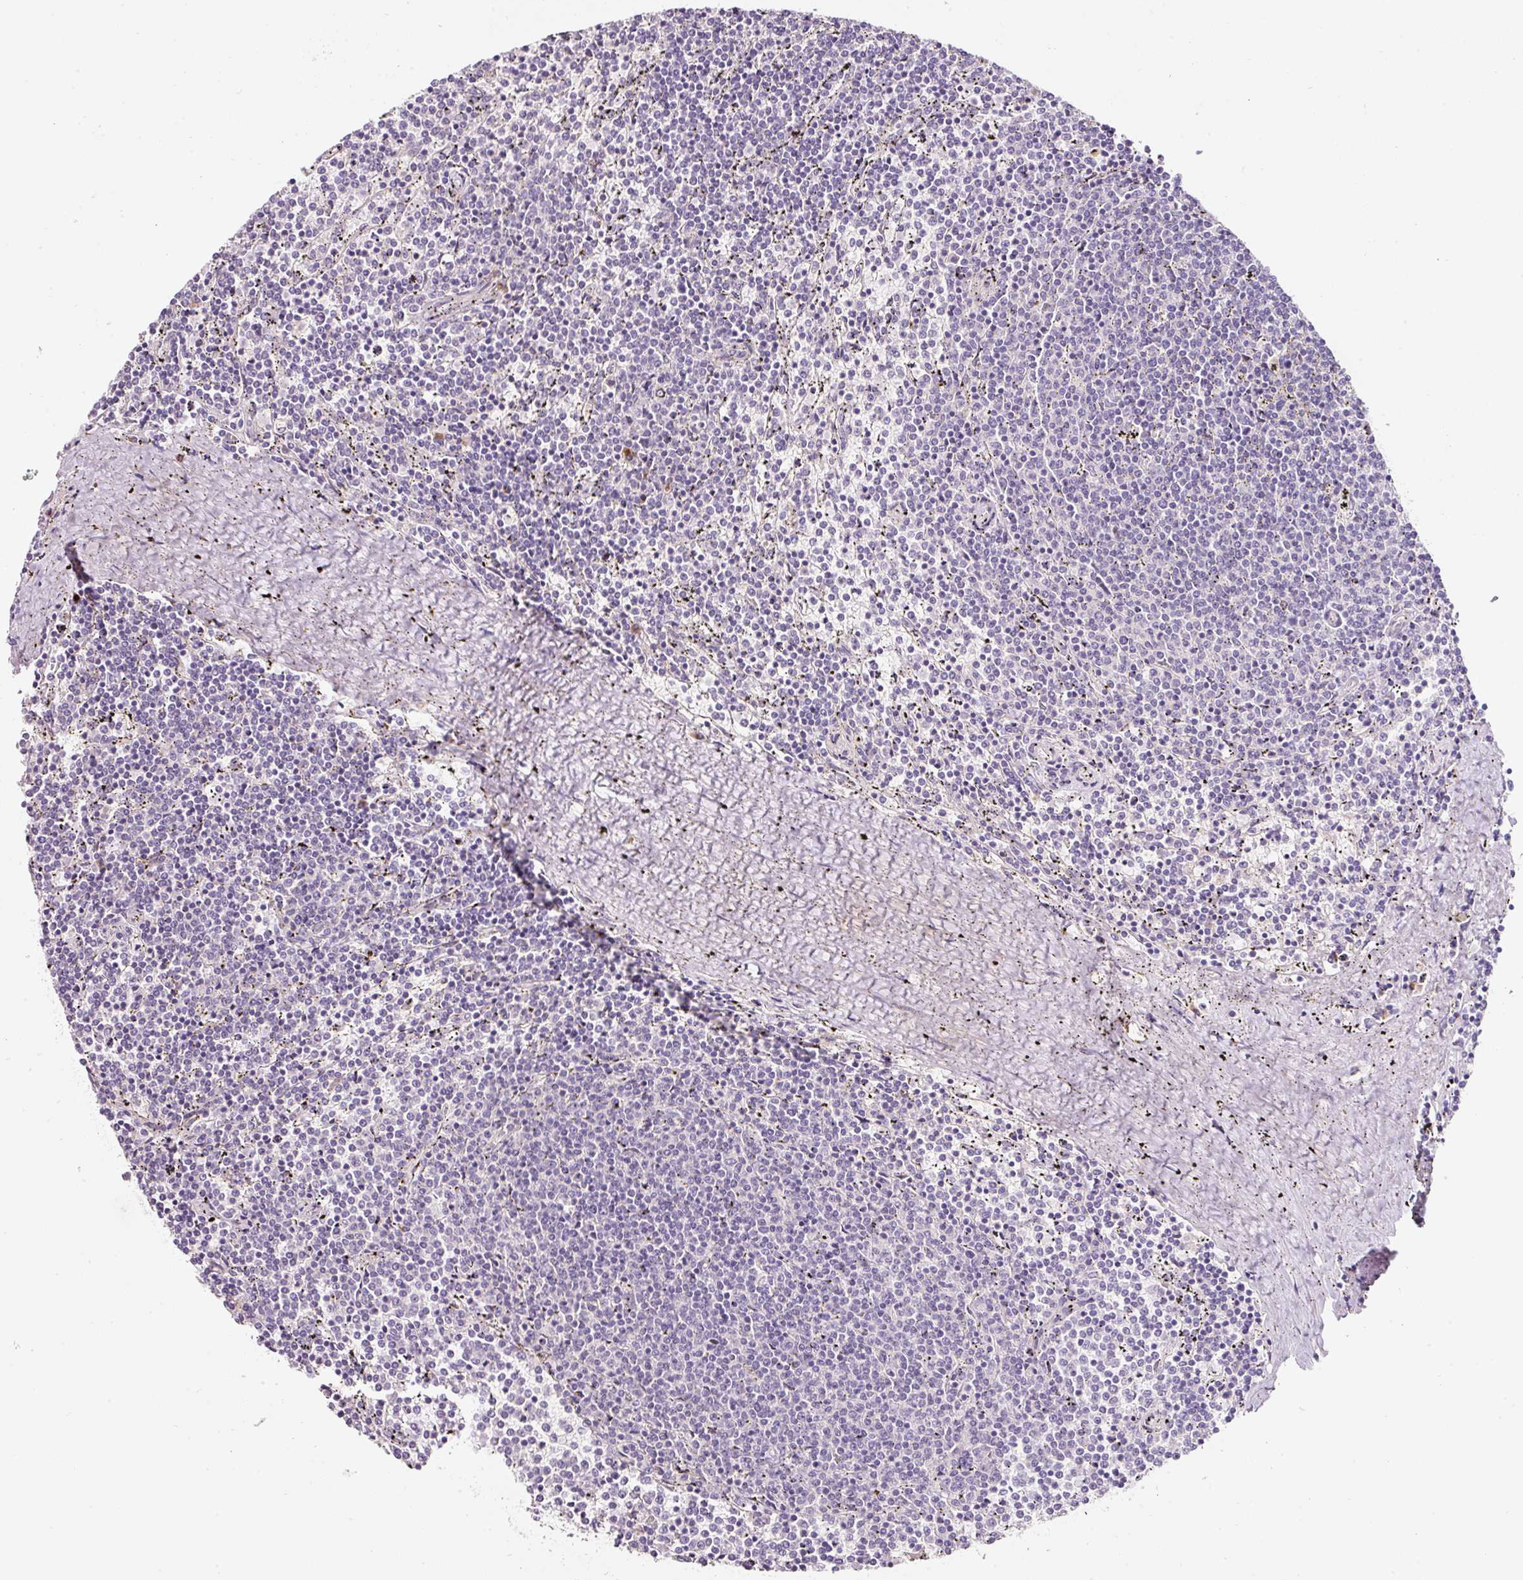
{"staining": {"intensity": "negative", "quantity": "none", "location": "none"}, "tissue": "lymphoma", "cell_type": "Tumor cells", "image_type": "cancer", "snomed": [{"axis": "morphology", "description": "Malignant lymphoma, non-Hodgkin's type, Low grade"}, {"axis": "topography", "description": "Spleen"}], "caption": "The IHC photomicrograph has no significant staining in tumor cells of lymphoma tissue.", "gene": "NBPF11", "patient": {"sex": "female", "age": 50}}